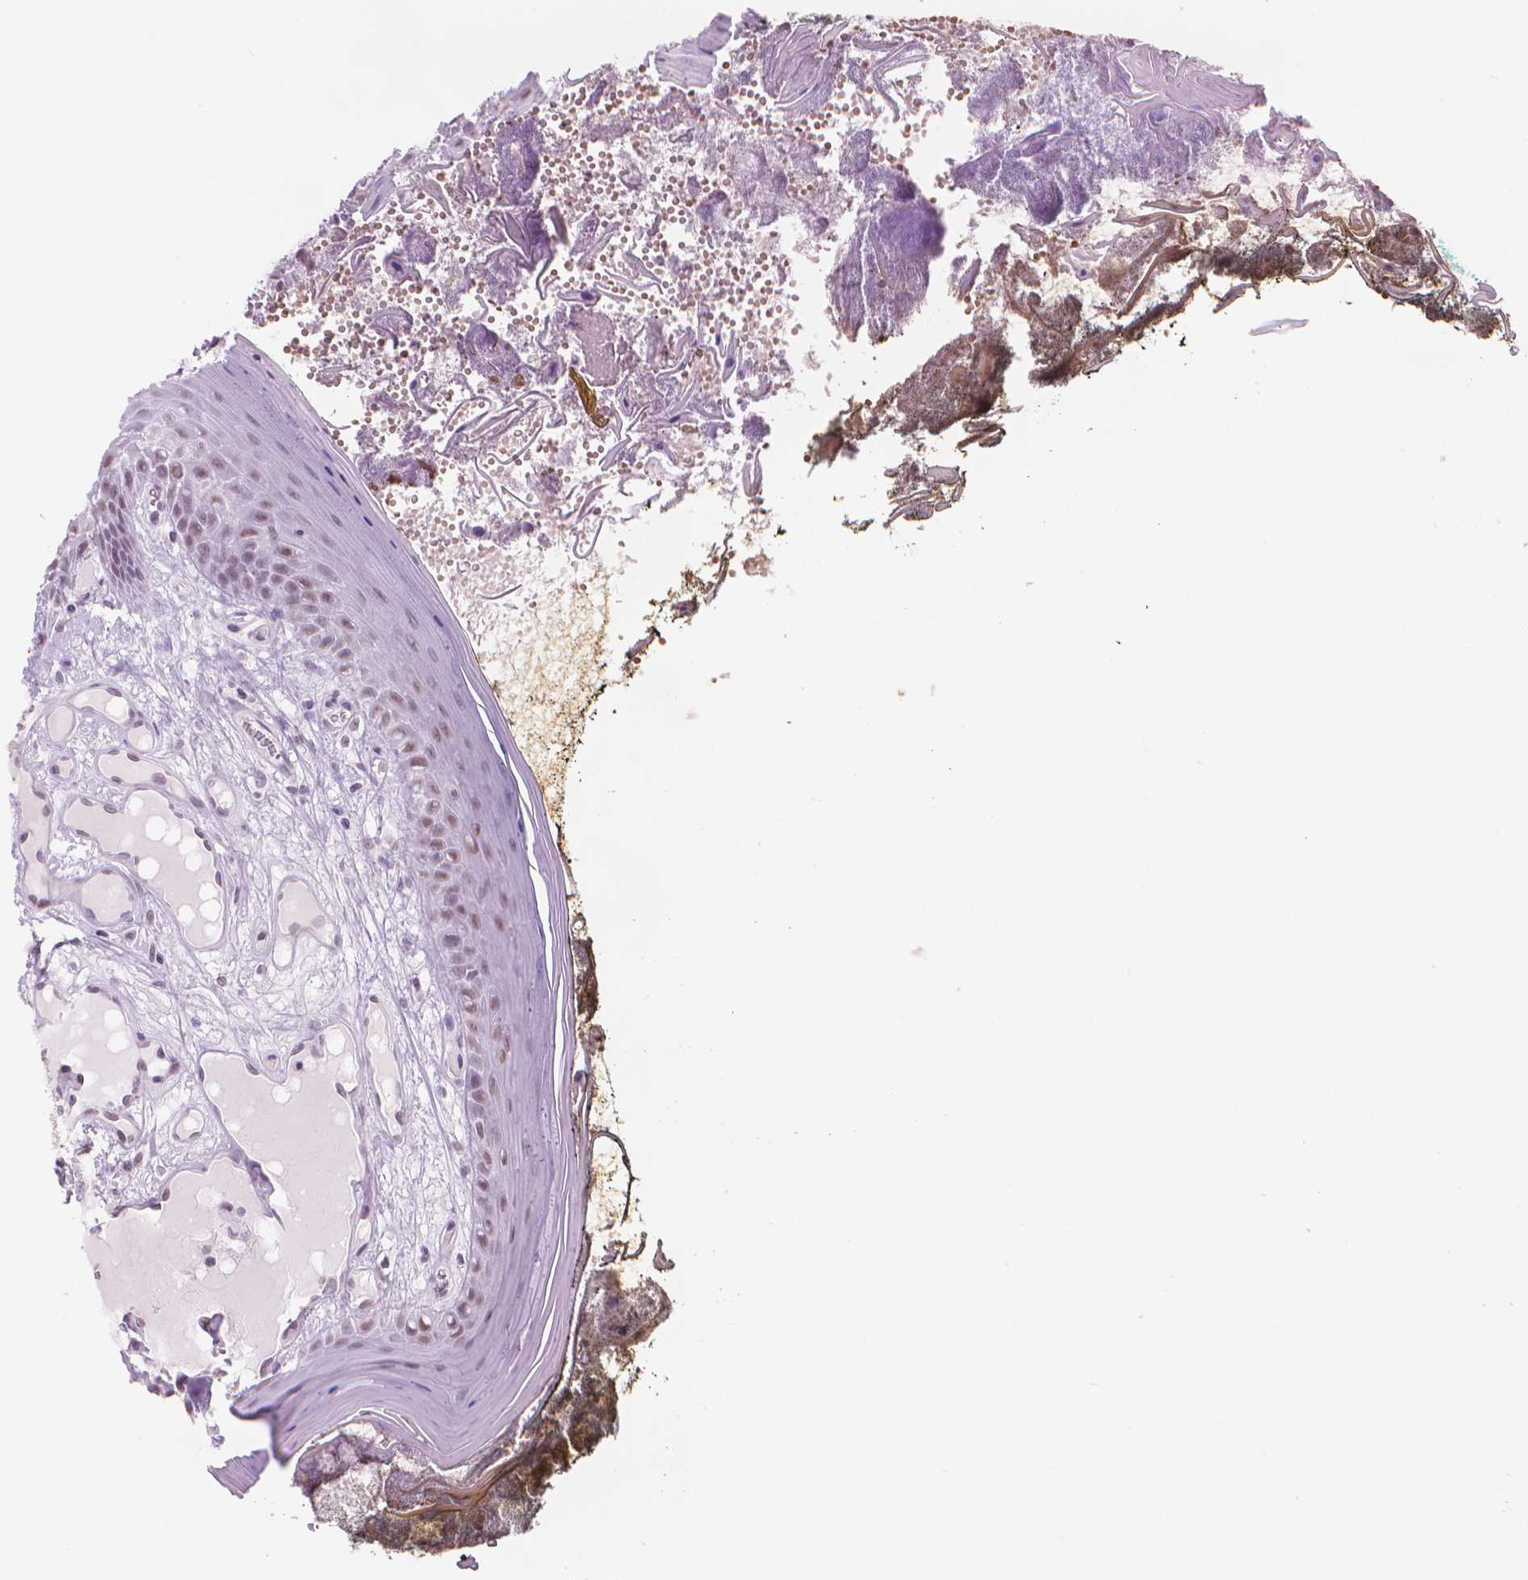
{"staining": {"intensity": "moderate", "quantity": "25%-75%", "location": "nuclear"}, "tissue": "oral mucosa", "cell_type": "Squamous epithelial cells", "image_type": "normal", "snomed": [{"axis": "morphology", "description": "Normal tissue, NOS"}, {"axis": "topography", "description": "Oral tissue"}], "caption": "Moderate nuclear protein expression is present in approximately 25%-75% of squamous epithelial cells in oral mucosa. Immunohistochemistry stains the protein of interest in brown and the nuclei are stained blue.", "gene": "POLR3D", "patient": {"sex": "male", "age": 9}}